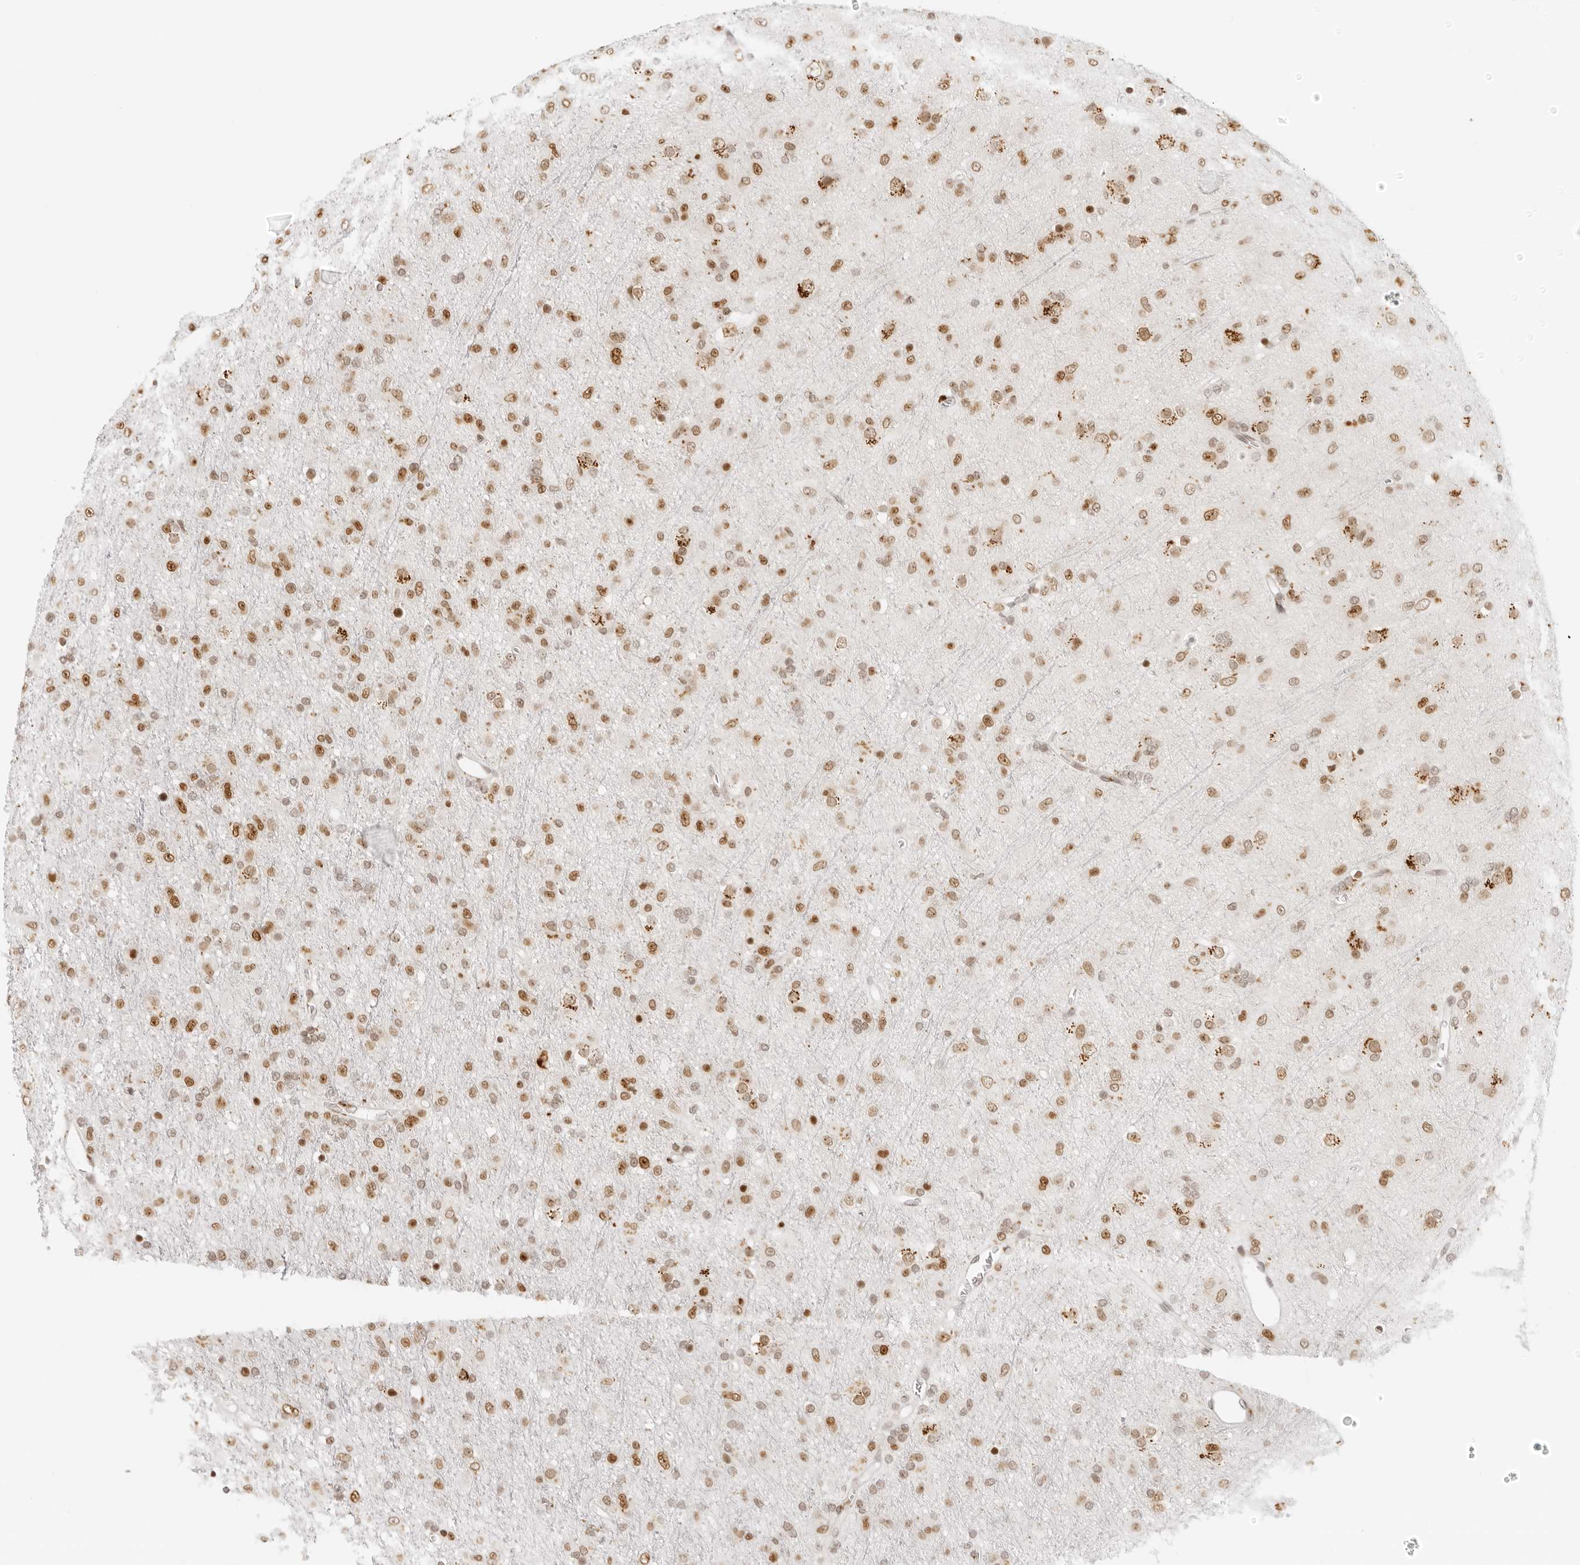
{"staining": {"intensity": "moderate", "quantity": ">75%", "location": "nuclear"}, "tissue": "glioma", "cell_type": "Tumor cells", "image_type": "cancer", "snomed": [{"axis": "morphology", "description": "Glioma, malignant, Low grade"}, {"axis": "topography", "description": "Brain"}], "caption": "Human glioma stained with a protein marker demonstrates moderate staining in tumor cells.", "gene": "RCC1", "patient": {"sex": "male", "age": 65}}